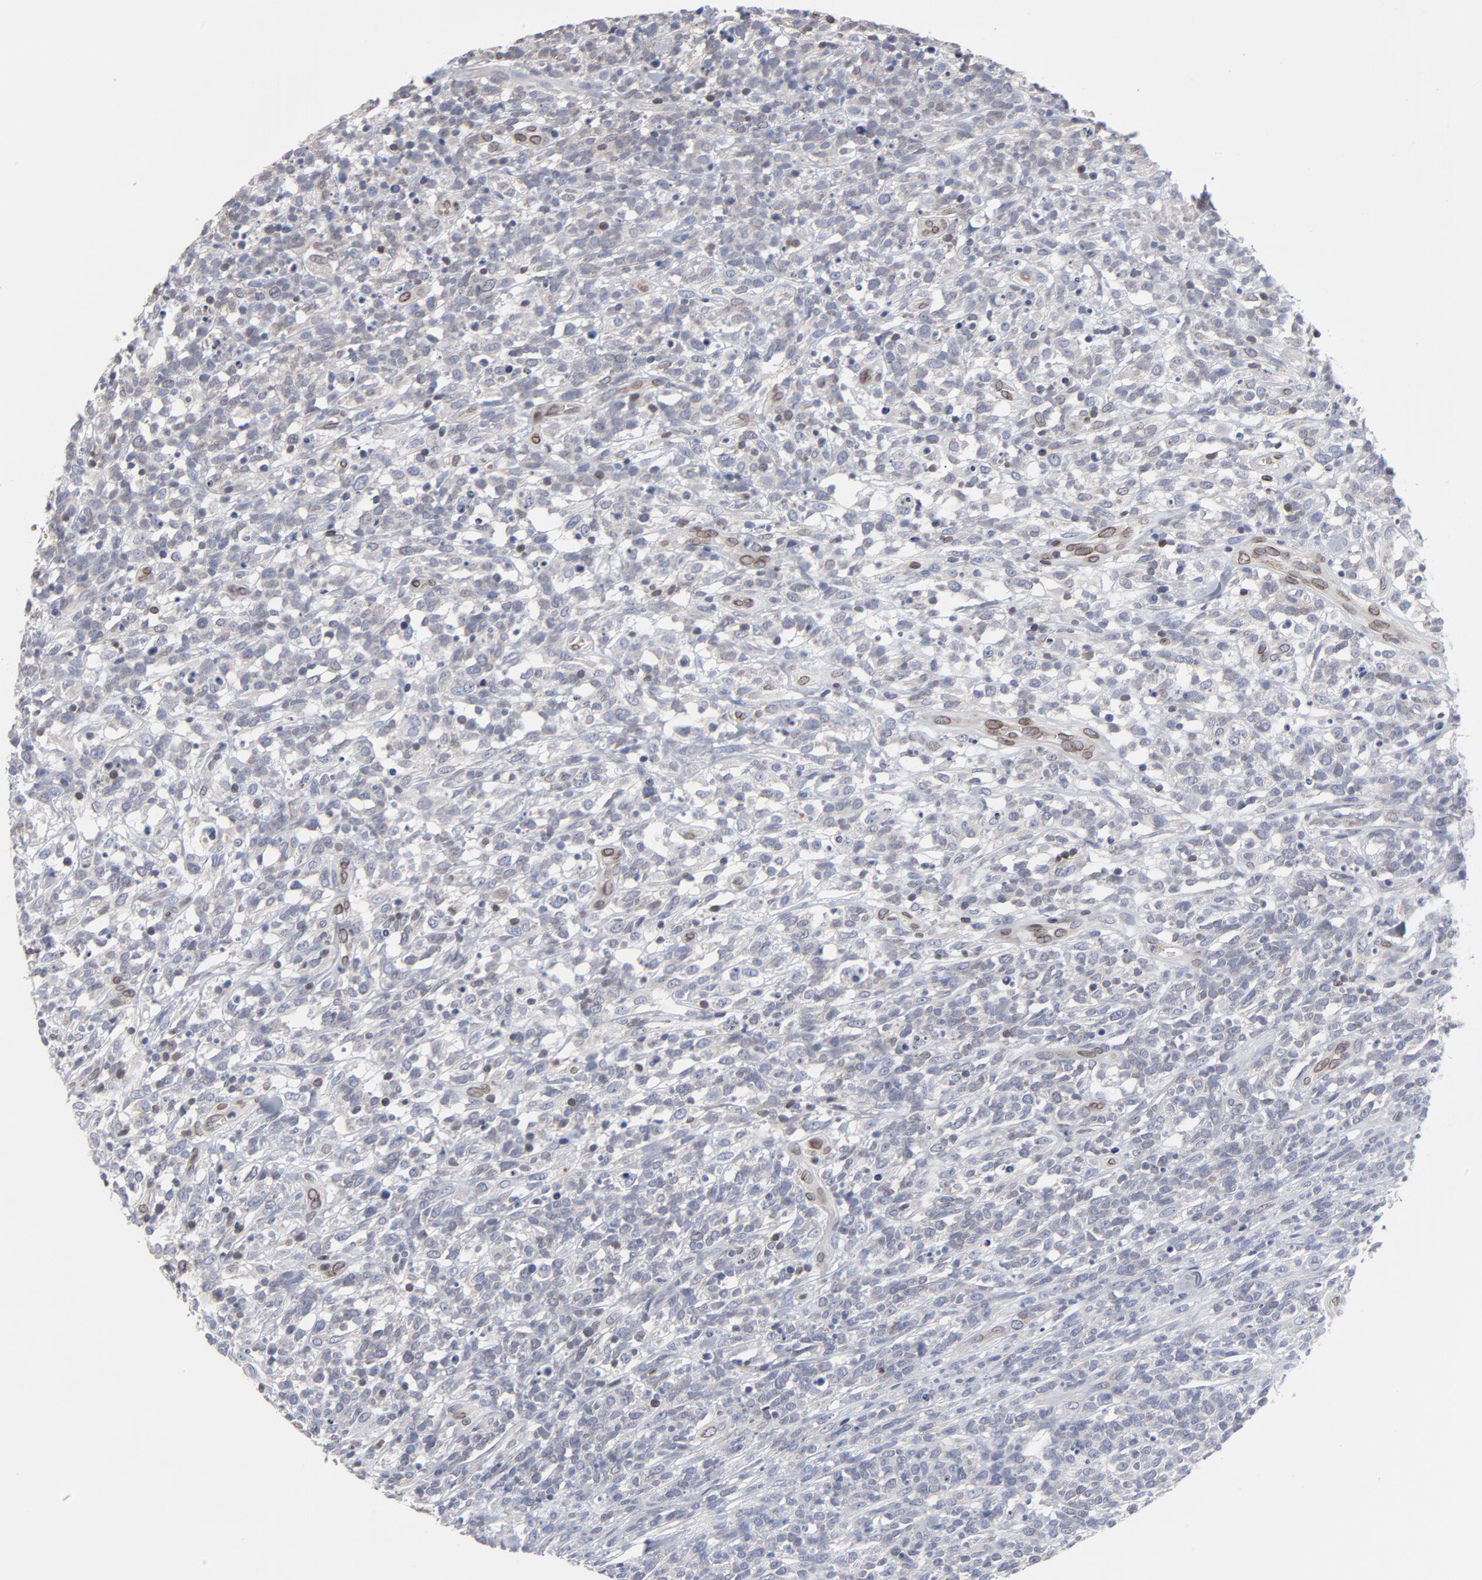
{"staining": {"intensity": "negative", "quantity": "none", "location": "none"}, "tissue": "lymphoma", "cell_type": "Tumor cells", "image_type": "cancer", "snomed": [{"axis": "morphology", "description": "Malignant lymphoma, non-Hodgkin's type, High grade"}, {"axis": "topography", "description": "Lymph node"}], "caption": "This micrograph is of lymphoma stained with immunohistochemistry (IHC) to label a protein in brown with the nuclei are counter-stained blue. There is no expression in tumor cells.", "gene": "SYNE2", "patient": {"sex": "female", "age": 73}}